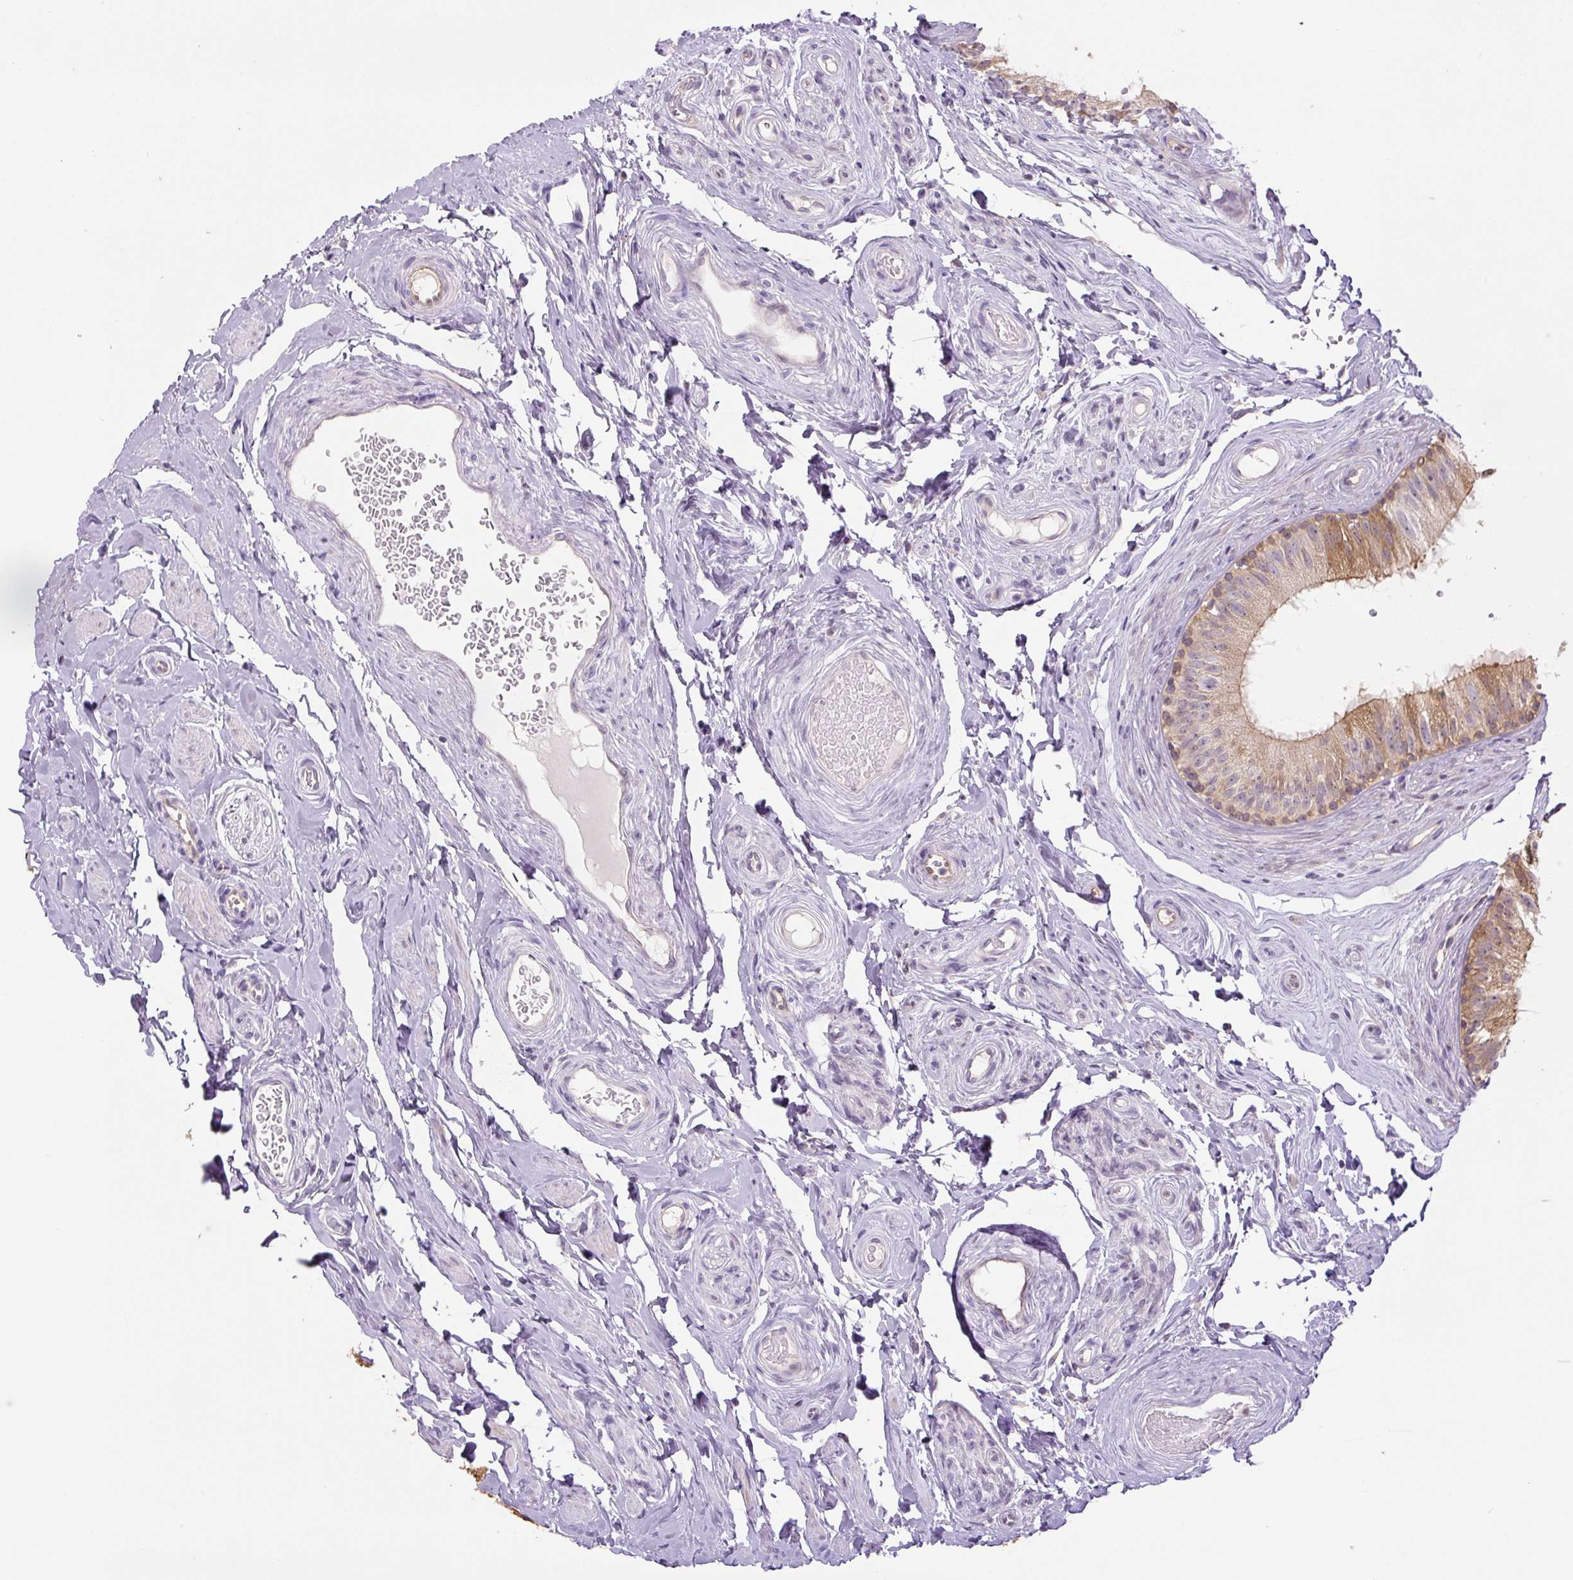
{"staining": {"intensity": "moderate", "quantity": ">75%", "location": "cytoplasmic/membranous"}, "tissue": "epididymis", "cell_type": "Glandular cells", "image_type": "normal", "snomed": [{"axis": "morphology", "description": "Normal tissue, NOS"}, {"axis": "morphology", "description": "Seminoma, NOS"}, {"axis": "topography", "description": "Testis"}, {"axis": "topography", "description": "Epididymis"}], "caption": "An immunohistochemistry (IHC) image of benign tissue is shown. Protein staining in brown labels moderate cytoplasmic/membranous positivity in epididymis within glandular cells.", "gene": "SPSB2", "patient": {"sex": "male", "age": 45}}